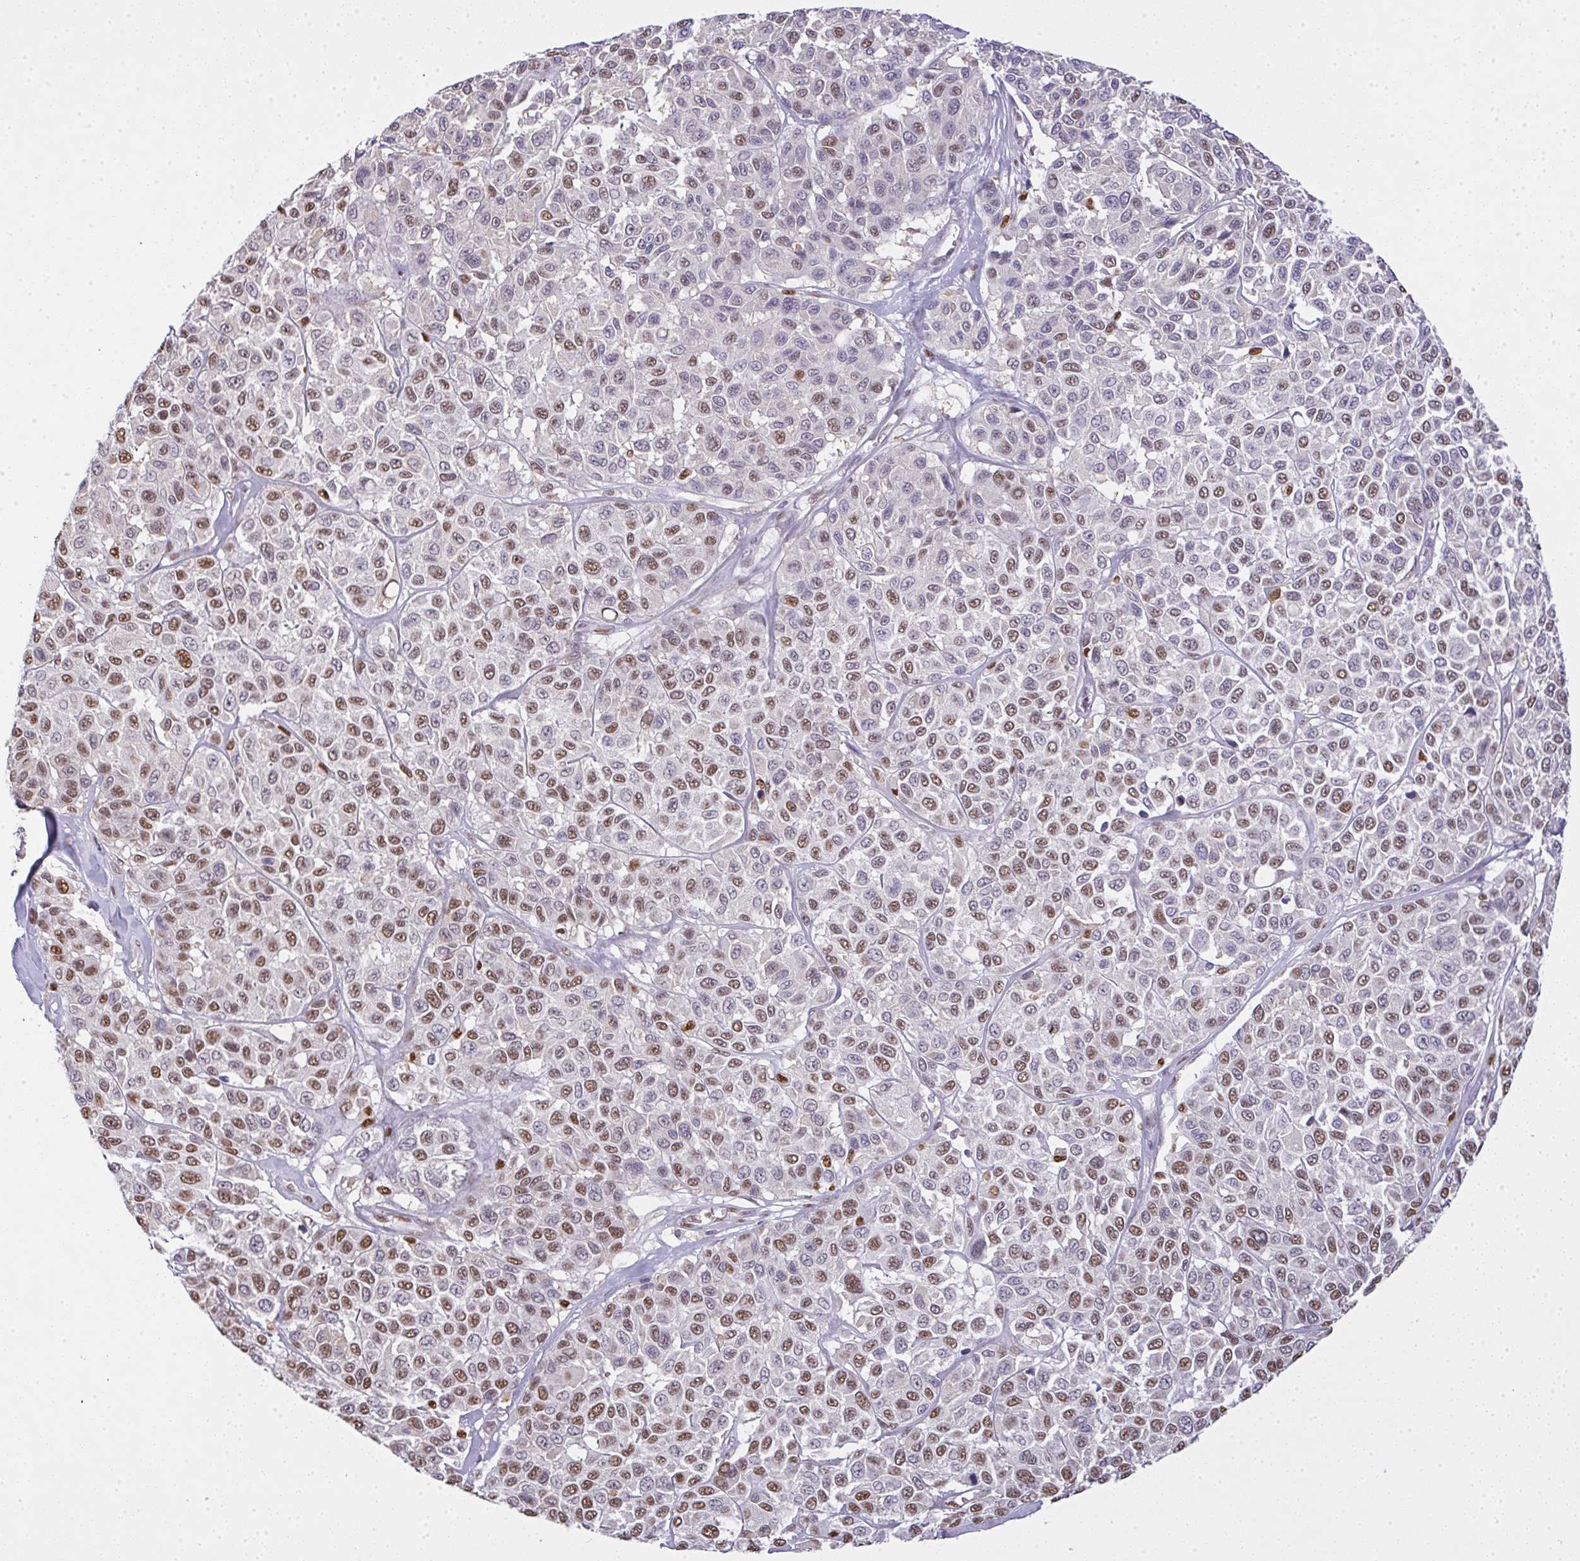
{"staining": {"intensity": "moderate", "quantity": "25%-75%", "location": "nuclear"}, "tissue": "melanoma", "cell_type": "Tumor cells", "image_type": "cancer", "snomed": [{"axis": "morphology", "description": "Malignant melanoma, NOS"}, {"axis": "topography", "description": "Skin"}], "caption": "Immunohistochemical staining of melanoma displays moderate nuclear protein expression in about 25%-75% of tumor cells.", "gene": "BBX", "patient": {"sex": "female", "age": 66}}